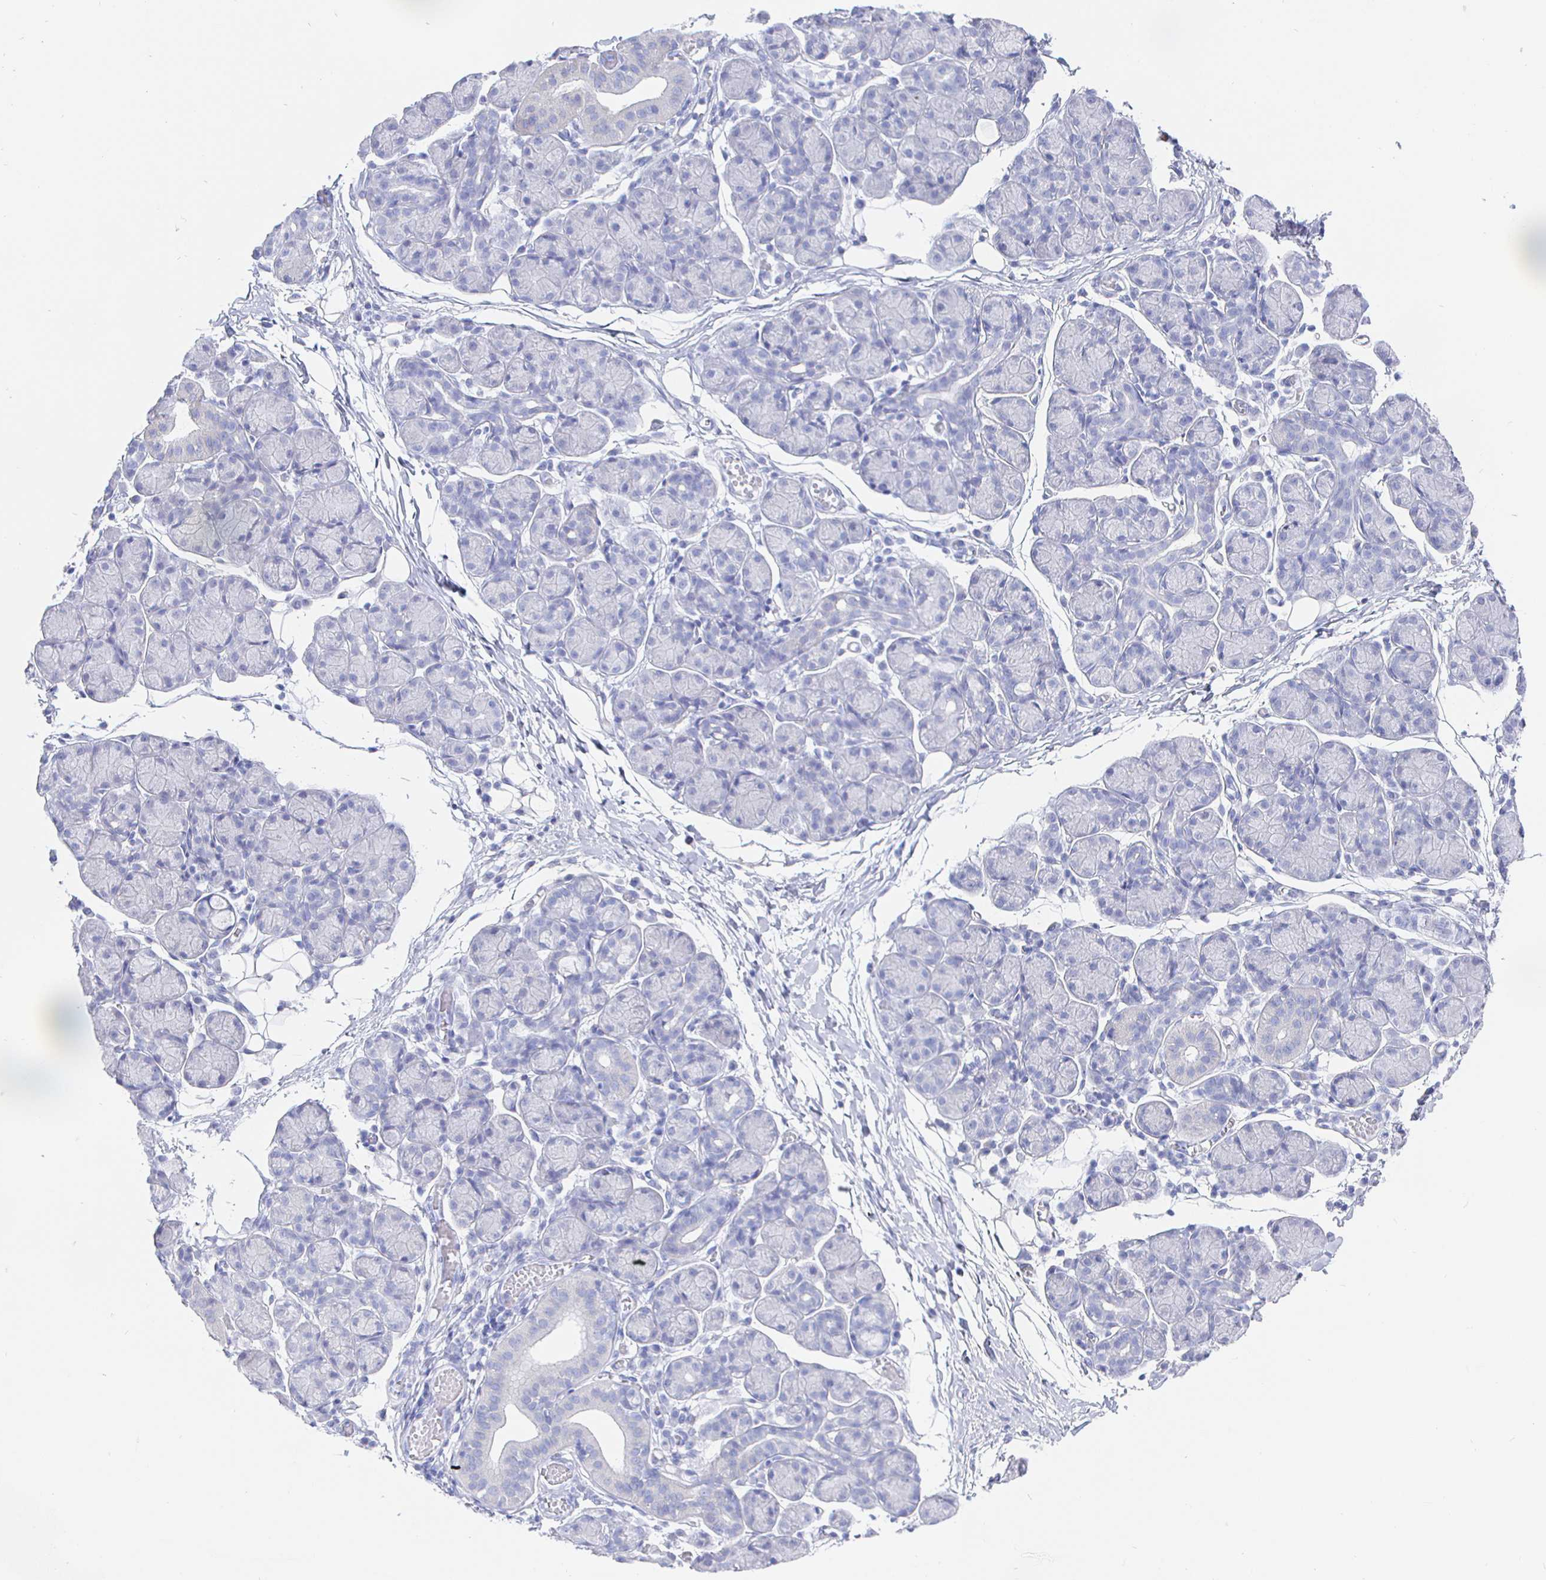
{"staining": {"intensity": "negative", "quantity": "none", "location": "none"}, "tissue": "salivary gland", "cell_type": "Glandular cells", "image_type": "normal", "snomed": [{"axis": "morphology", "description": "Normal tissue, NOS"}, {"axis": "morphology", "description": "Inflammation, NOS"}, {"axis": "topography", "description": "Lymph node"}, {"axis": "topography", "description": "Salivary gland"}], "caption": "A high-resolution histopathology image shows immunohistochemistry (IHC) staining of unremarkable salivary gland, which demonstrates no significant expression in glandular cells.", "gene": "CLCA1", "patient": {"sex": "male", "age": 3}}